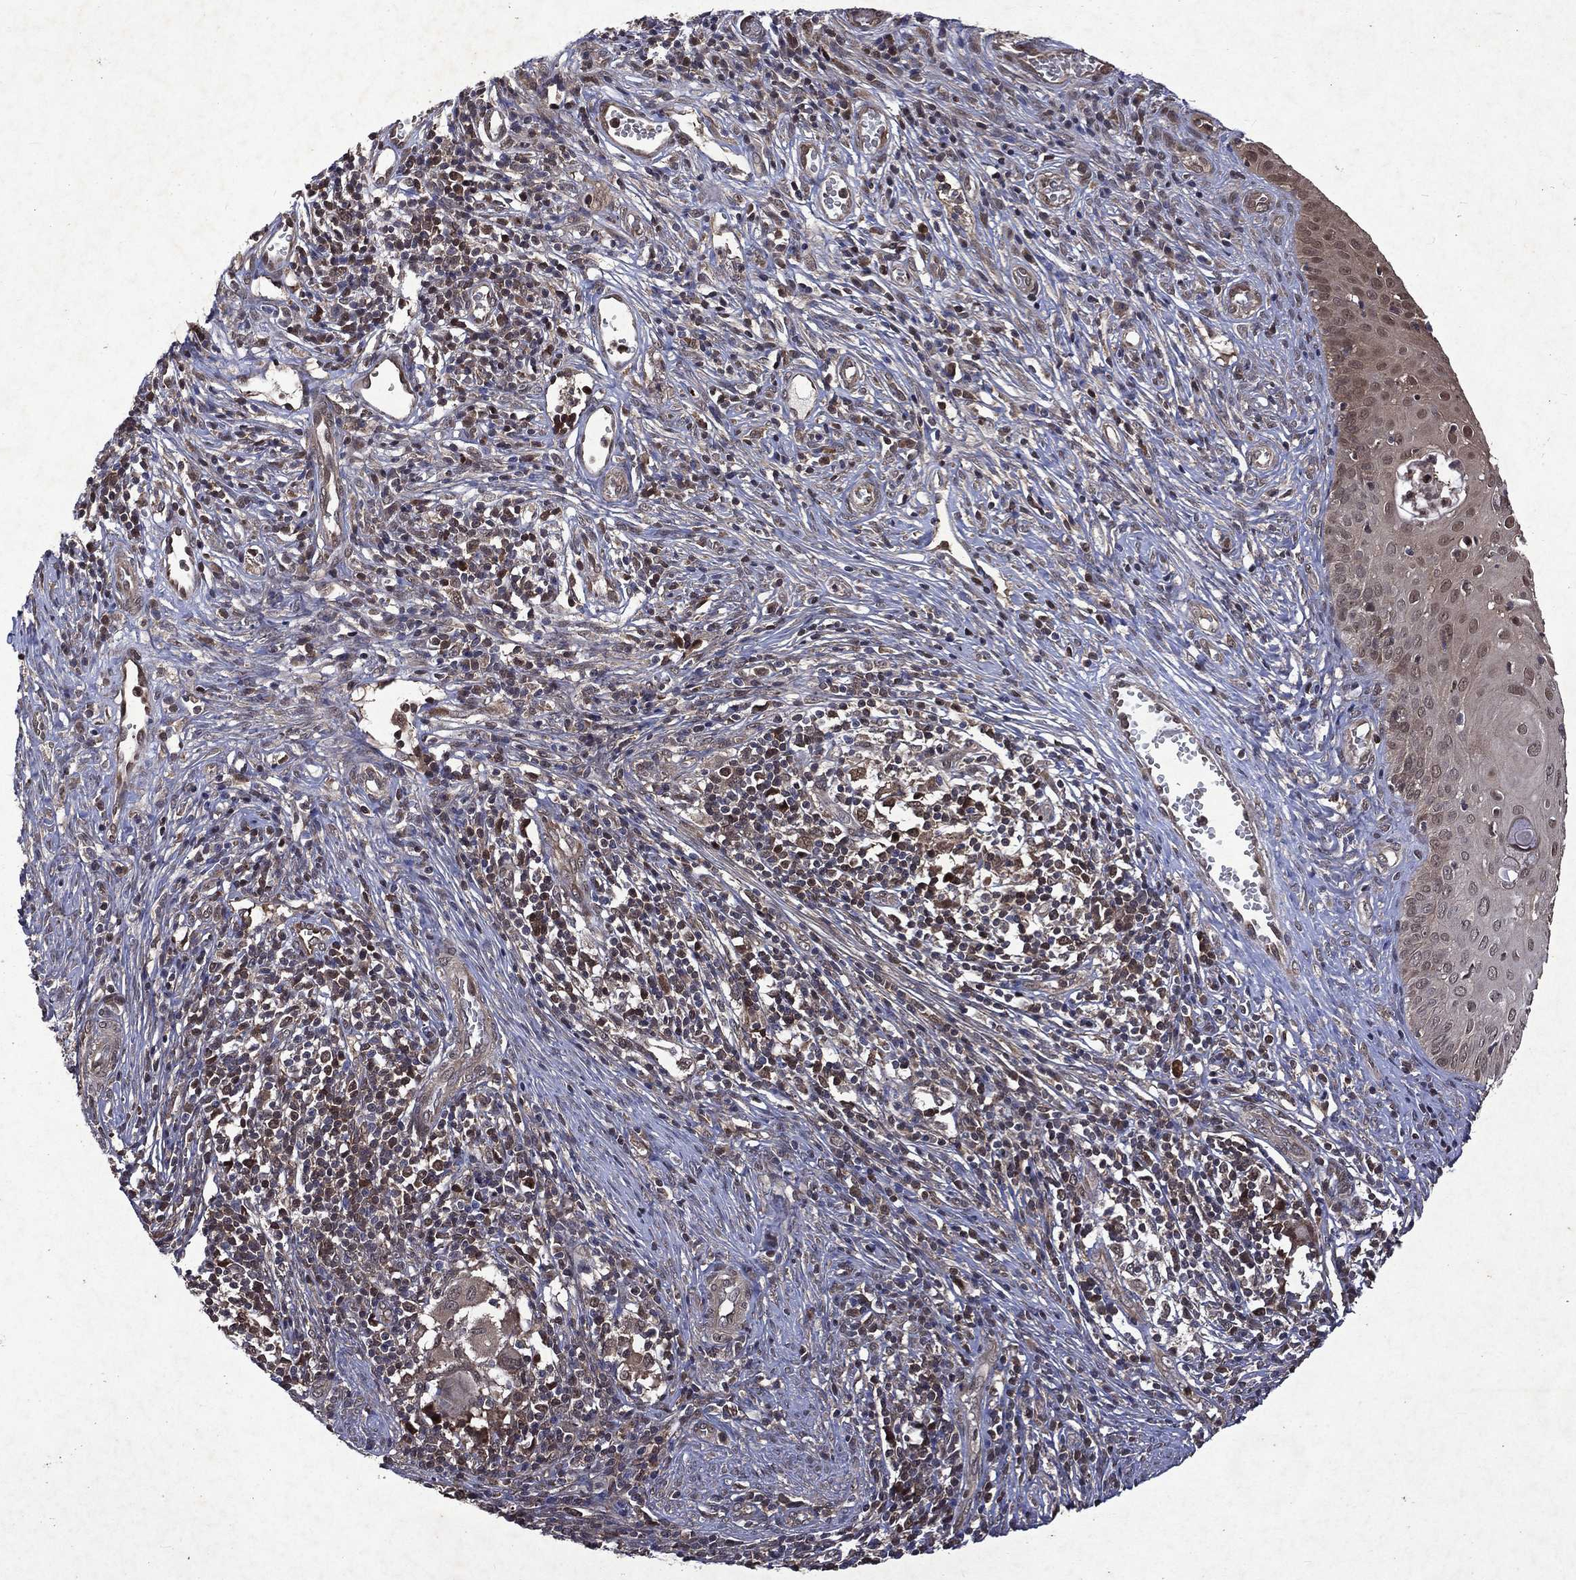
{"staining": {"intensity": "moderate", "quantity": "25%-75%", "location": "cytoplasmic/membranous"}, "tissue": "cervical cancer", "cell_type": "Tumor cells", "image_type": "cancer", "snomed": [{"axis": "morphology", "description": "Normal tissue, NOS"}, {"axis": "morphology", "description": "Squamous cell carcinoma, NOS"}, {"axis": "topography", "description": "Cervix"}], "caption": "The image exhibits immunohistochemical staining of cervical cancer. There is moderate cytoplasmic/membranous expression is identified in approximately 25%-75% of tumor cells.", "gene": "MTAP", "patient": {"sex": "female", "age": 39}}